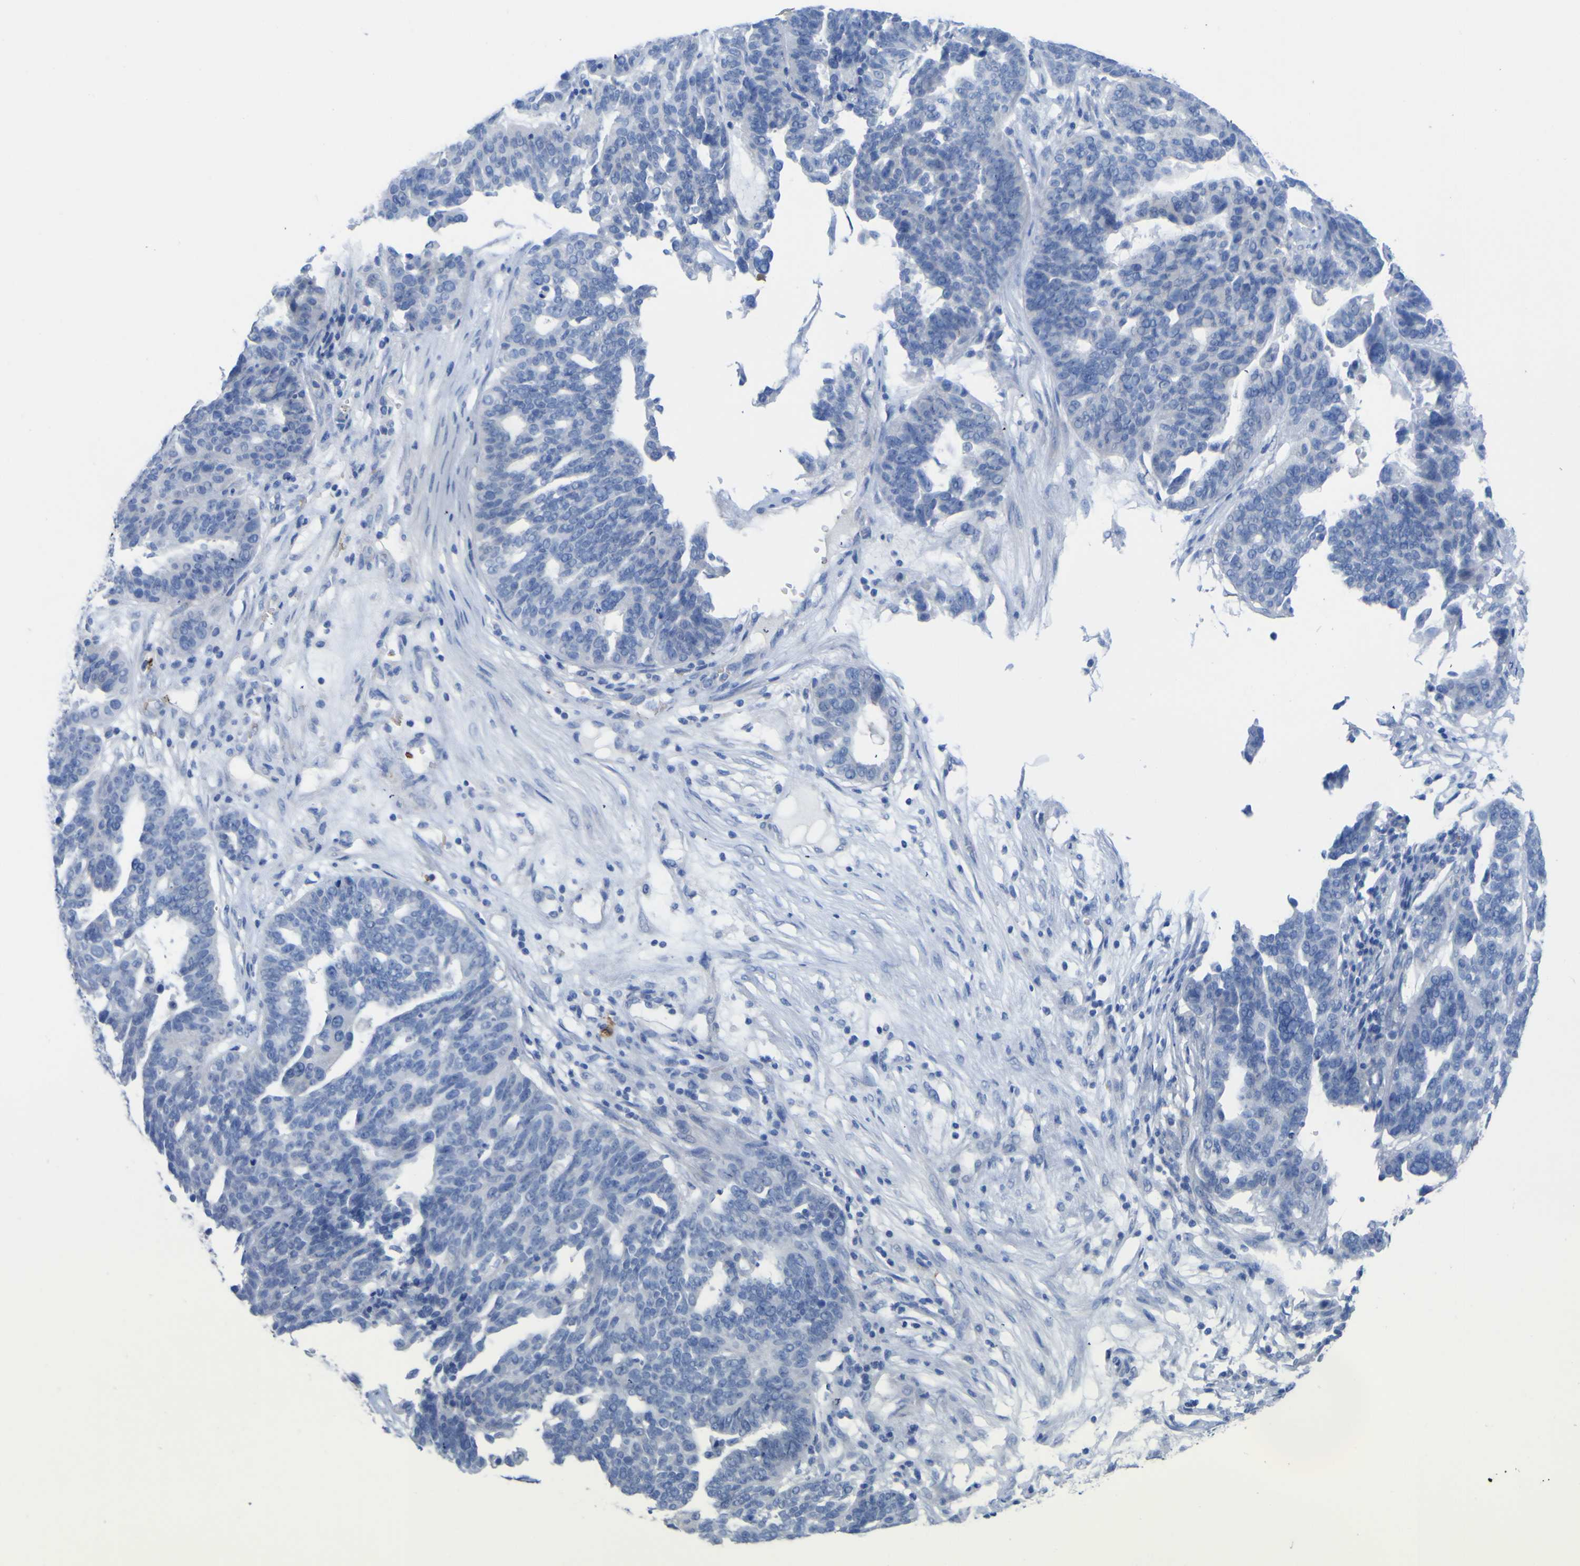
{"staining": {"intensity": "negative", "quantity": "none", "location": "none"}, "tissue": "ovarian cancer", "cell_type": "Tumor cells", "image_type": "cancer", "snomed": [{"axis": "morphology", "description": "Cystadenocarcinoma, serous, NOS"}, {"axis": "topography", "description": "Ovary"}], "caption": "Photomicrograph shows no protein expression in tumor cells of ovarian cancer (serous cystadenocarcinoma) tissue.", "gene": "GCM1", "patient": {"sex": "female", "age": 59}}